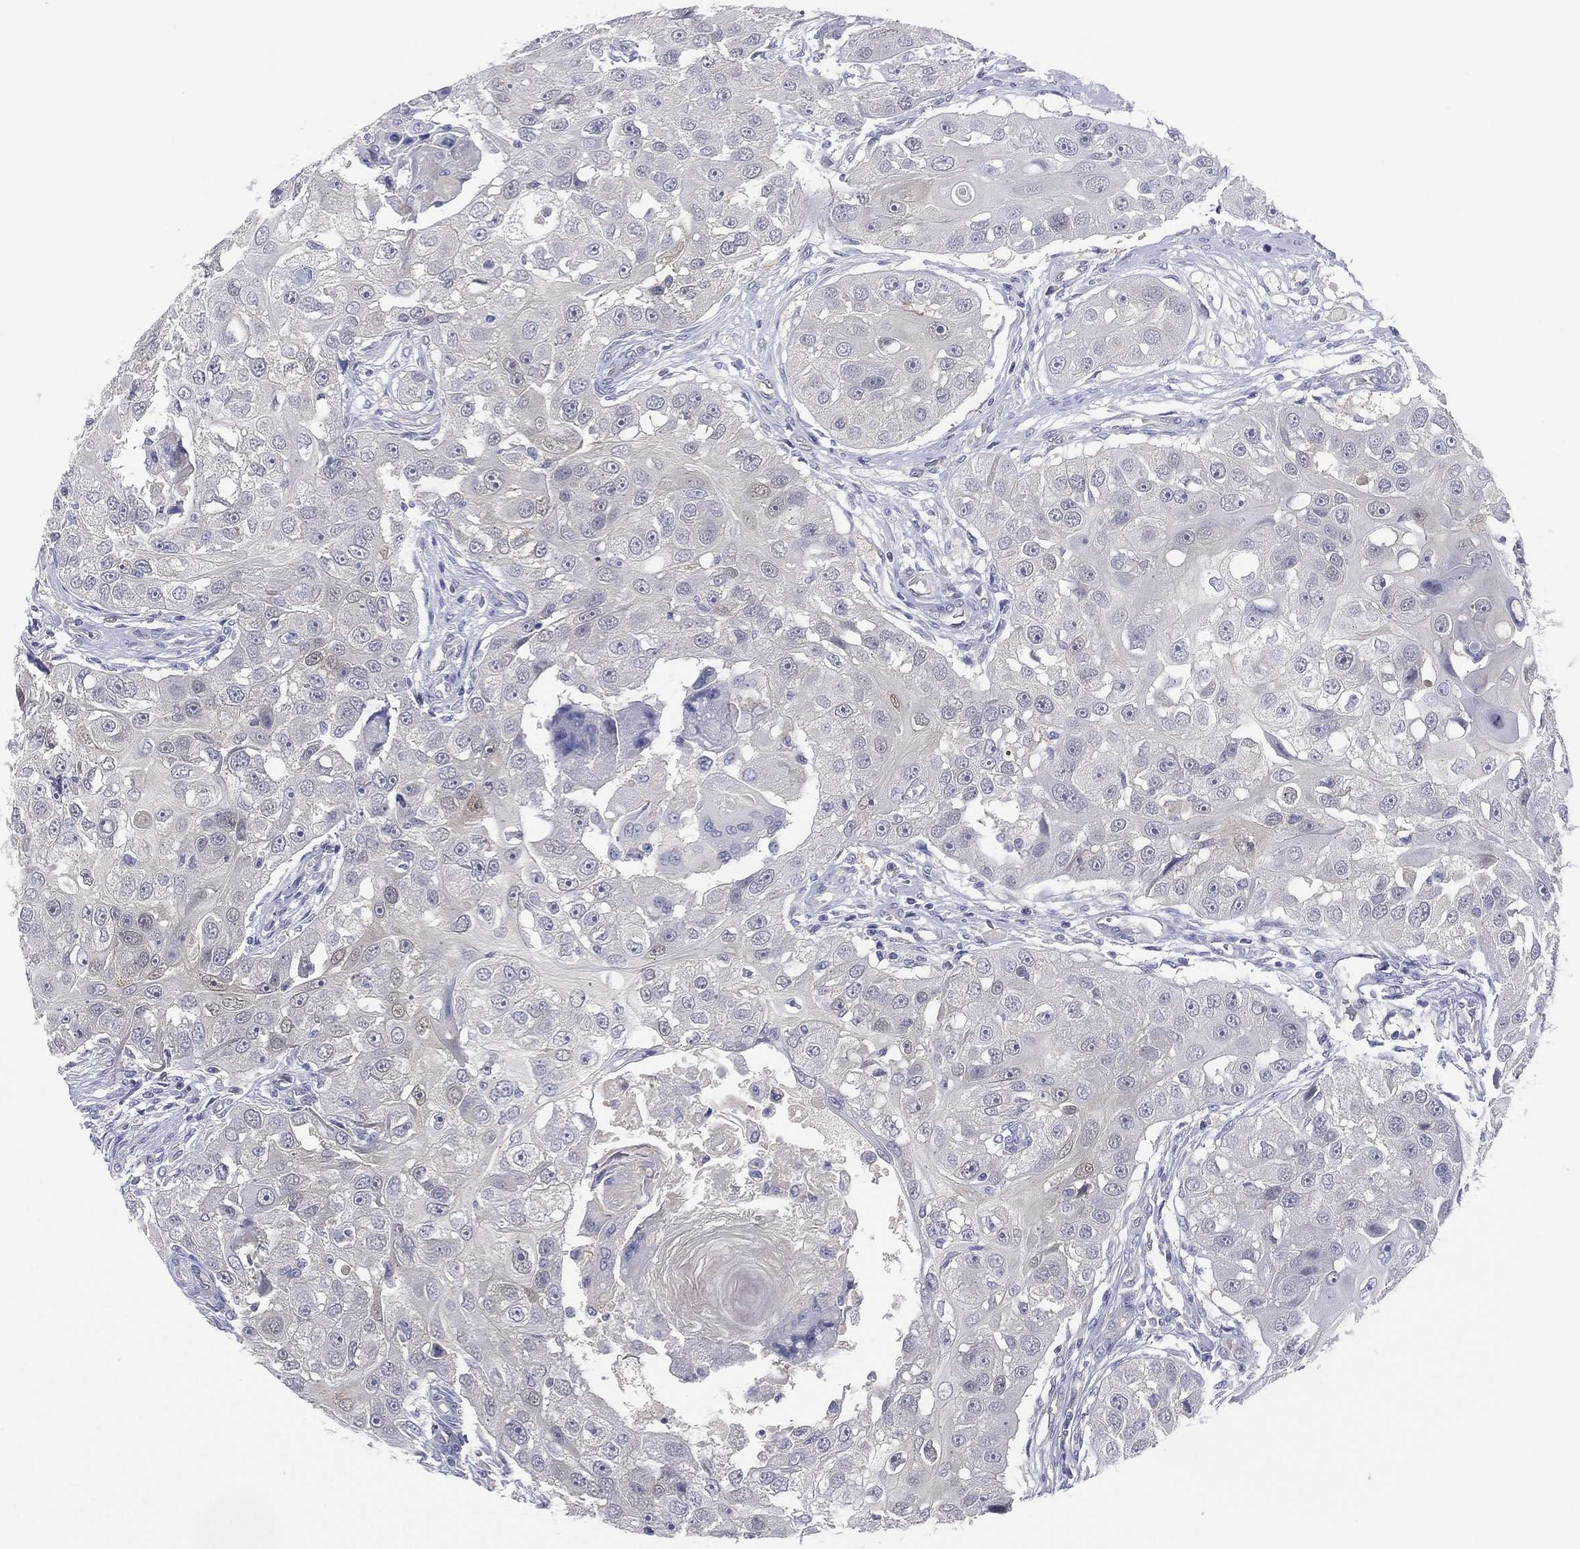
{"staining": {"intensity": "negative", "quantity": "none", "location": "none"}, "tissue": "head and neck cancer", "cell_type": "Tumor cells", "image_type": "cancer", "snomed": [{"axis": "morphology", "description": "Squamous cell carcinoma, NOS"}, {"axis": "topography", "description": "Head-Neck"}], "caption": "The IHC photomicrograph has no significant expression in tumor cells of head and neck squamous cell carcinoma tissue. (DAB IHC visualized using brightfield microscopy, high magnification).", "gene": "DDAH1", "patient": {"sex": "male", "age": 51}}